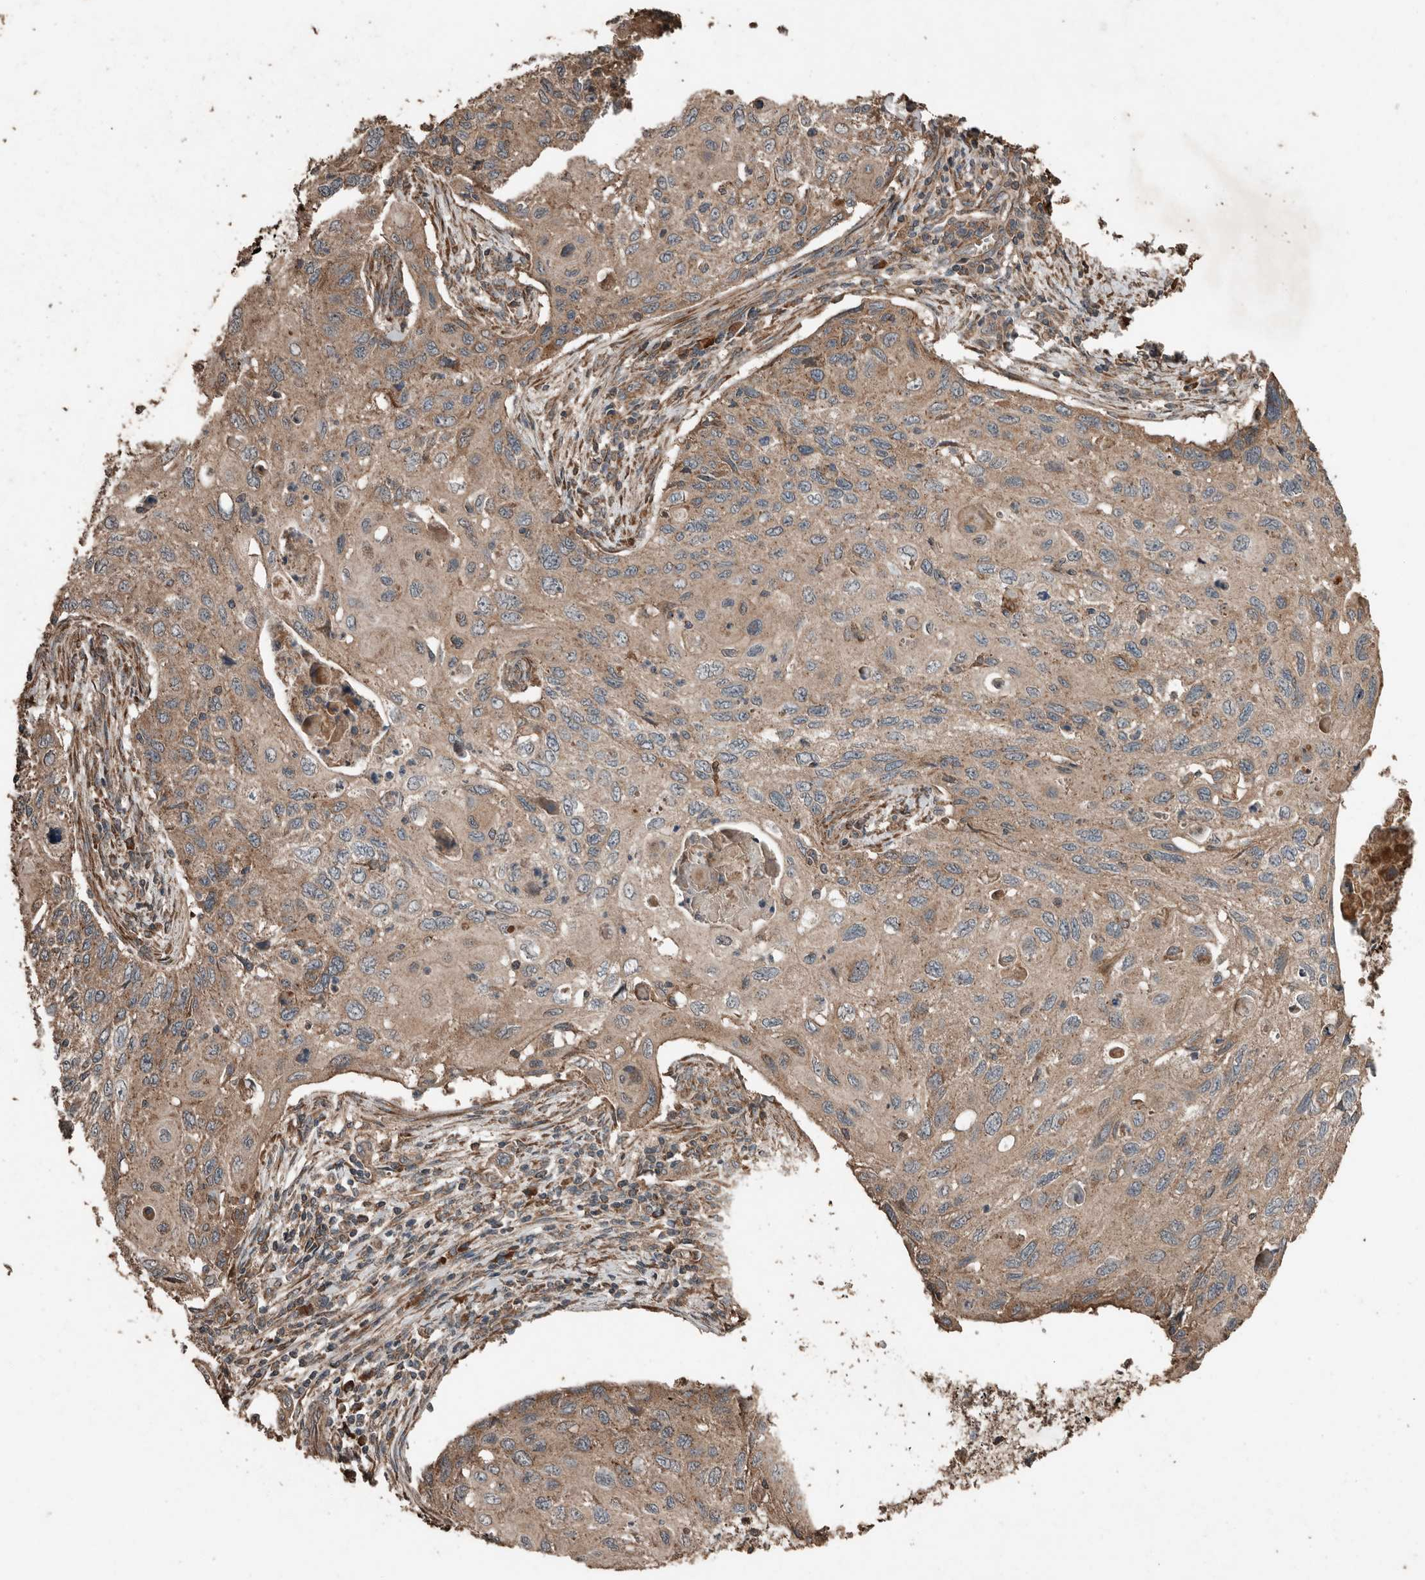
{"staining": {"intensity": "moderate", "quantity": ">75%", "location": "cytoplasmic/membranous"}, "tissue": "cervical cancer", "cell_type": "Tumor cells", "image_type": "cancer", "snomed": [{"axis": "morphology", "description": "Squamous cell carcinoma, NOS"}, {"axis": "topography", "description": "Cervix"}], "caption": "A medium amount of moderate cytoplasmic/membranous positivity is present in approximately >75% of tumor cells in cervical cancer (squamous cell carcinoma) tissue.", "gene": "RNF207", "patient": {"sex": "female", "age": 70}}